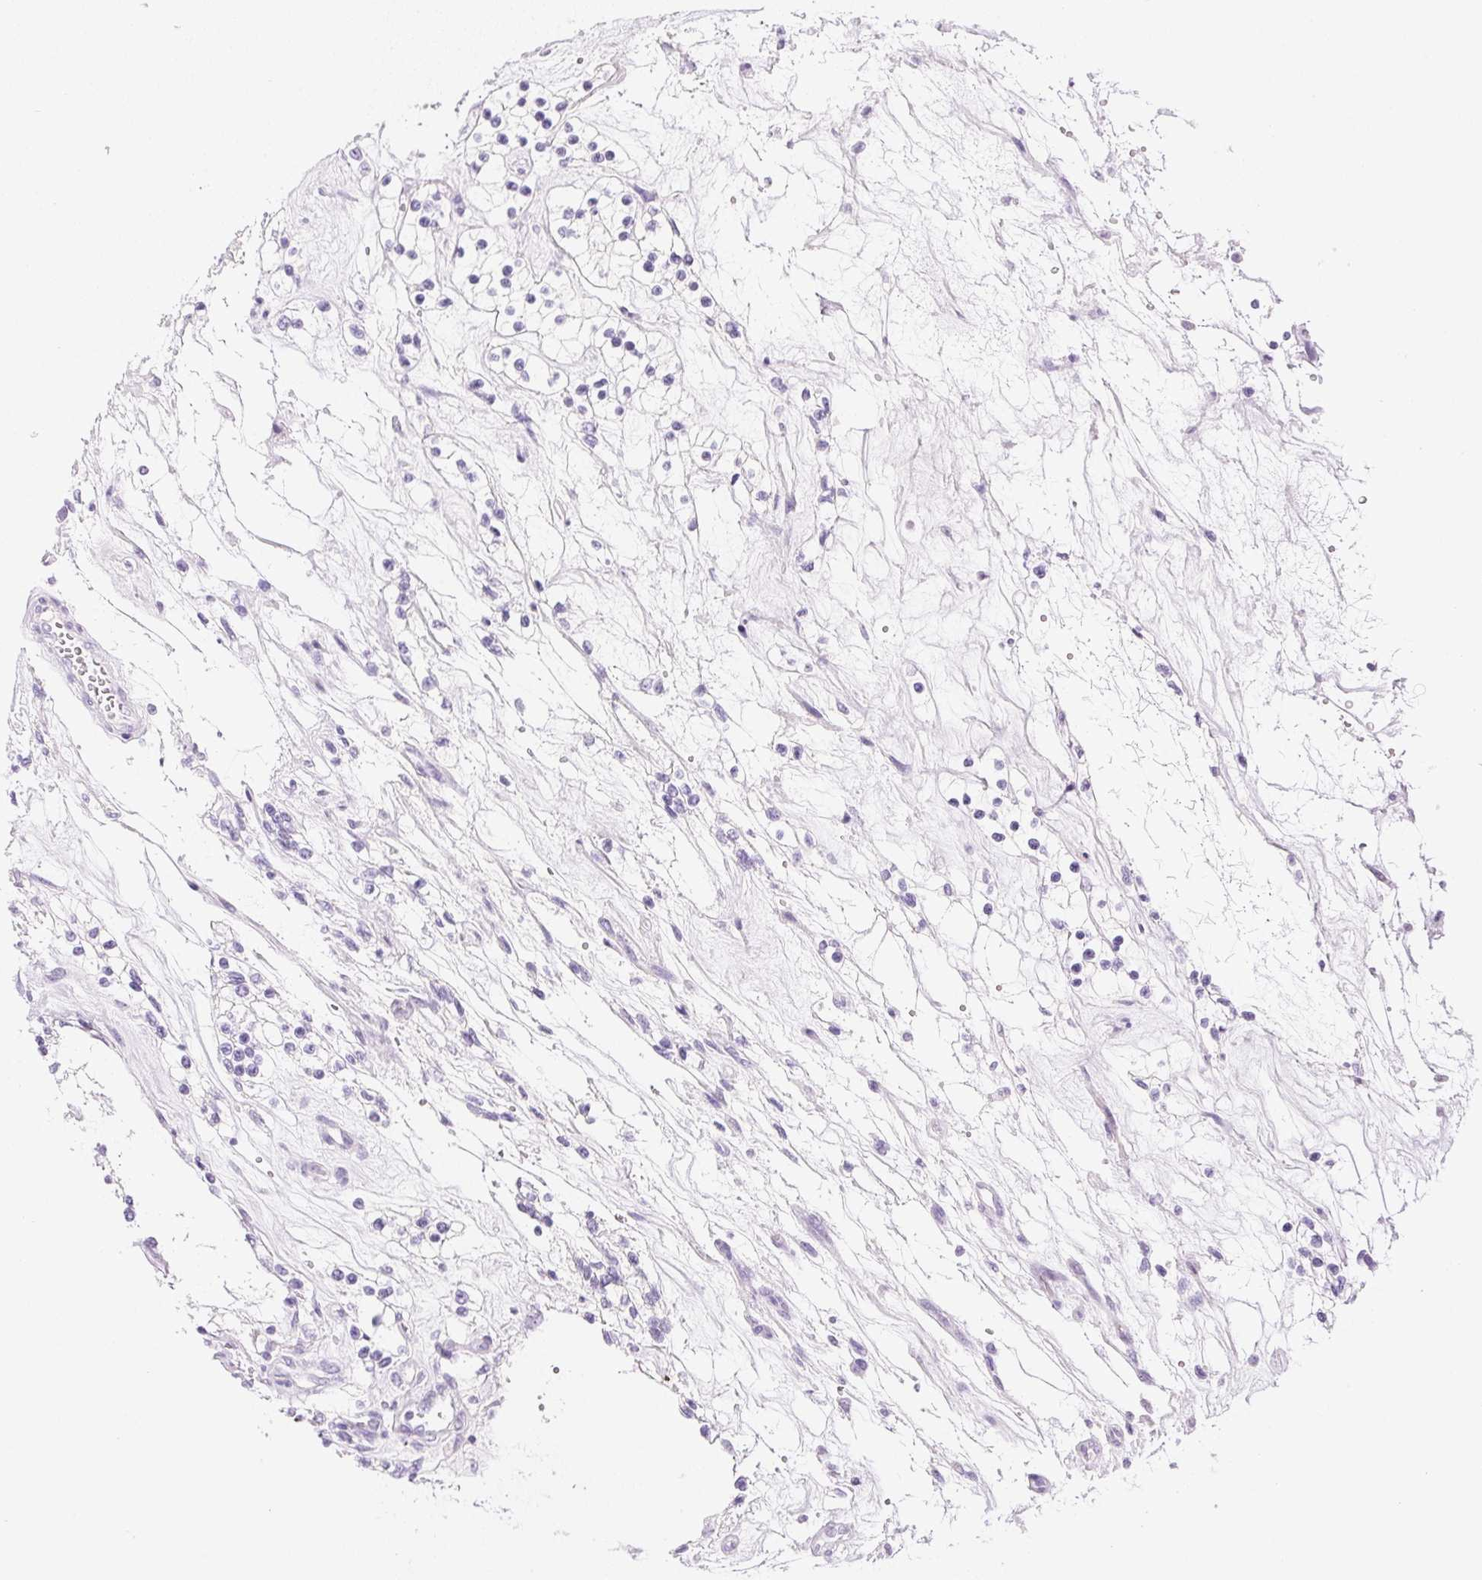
{"staining": {"intensity": "negative", "quantity": "none", "location": "none"}, "tissue": "renal cancer", "cell_type": "Tumor cells", "image_type": "cancer", "snomed": [{"axis": "morphology", "description": "Adenocarcinoma, NOS"}, {"axis": "topography", "description": "Kidney"}], "caption": "Immunohistochemical staining of renal adenocarcinoma demonstrates no significant positivity in tumor cells. Brightfield microscopy of IHC stained with DAB (3,3'-diaminobenzidine) (brown) and hematoxylin (blue), captured at high magnification.", "gene": "CTRL", "patient": {"sex": "female", "age": 69}}